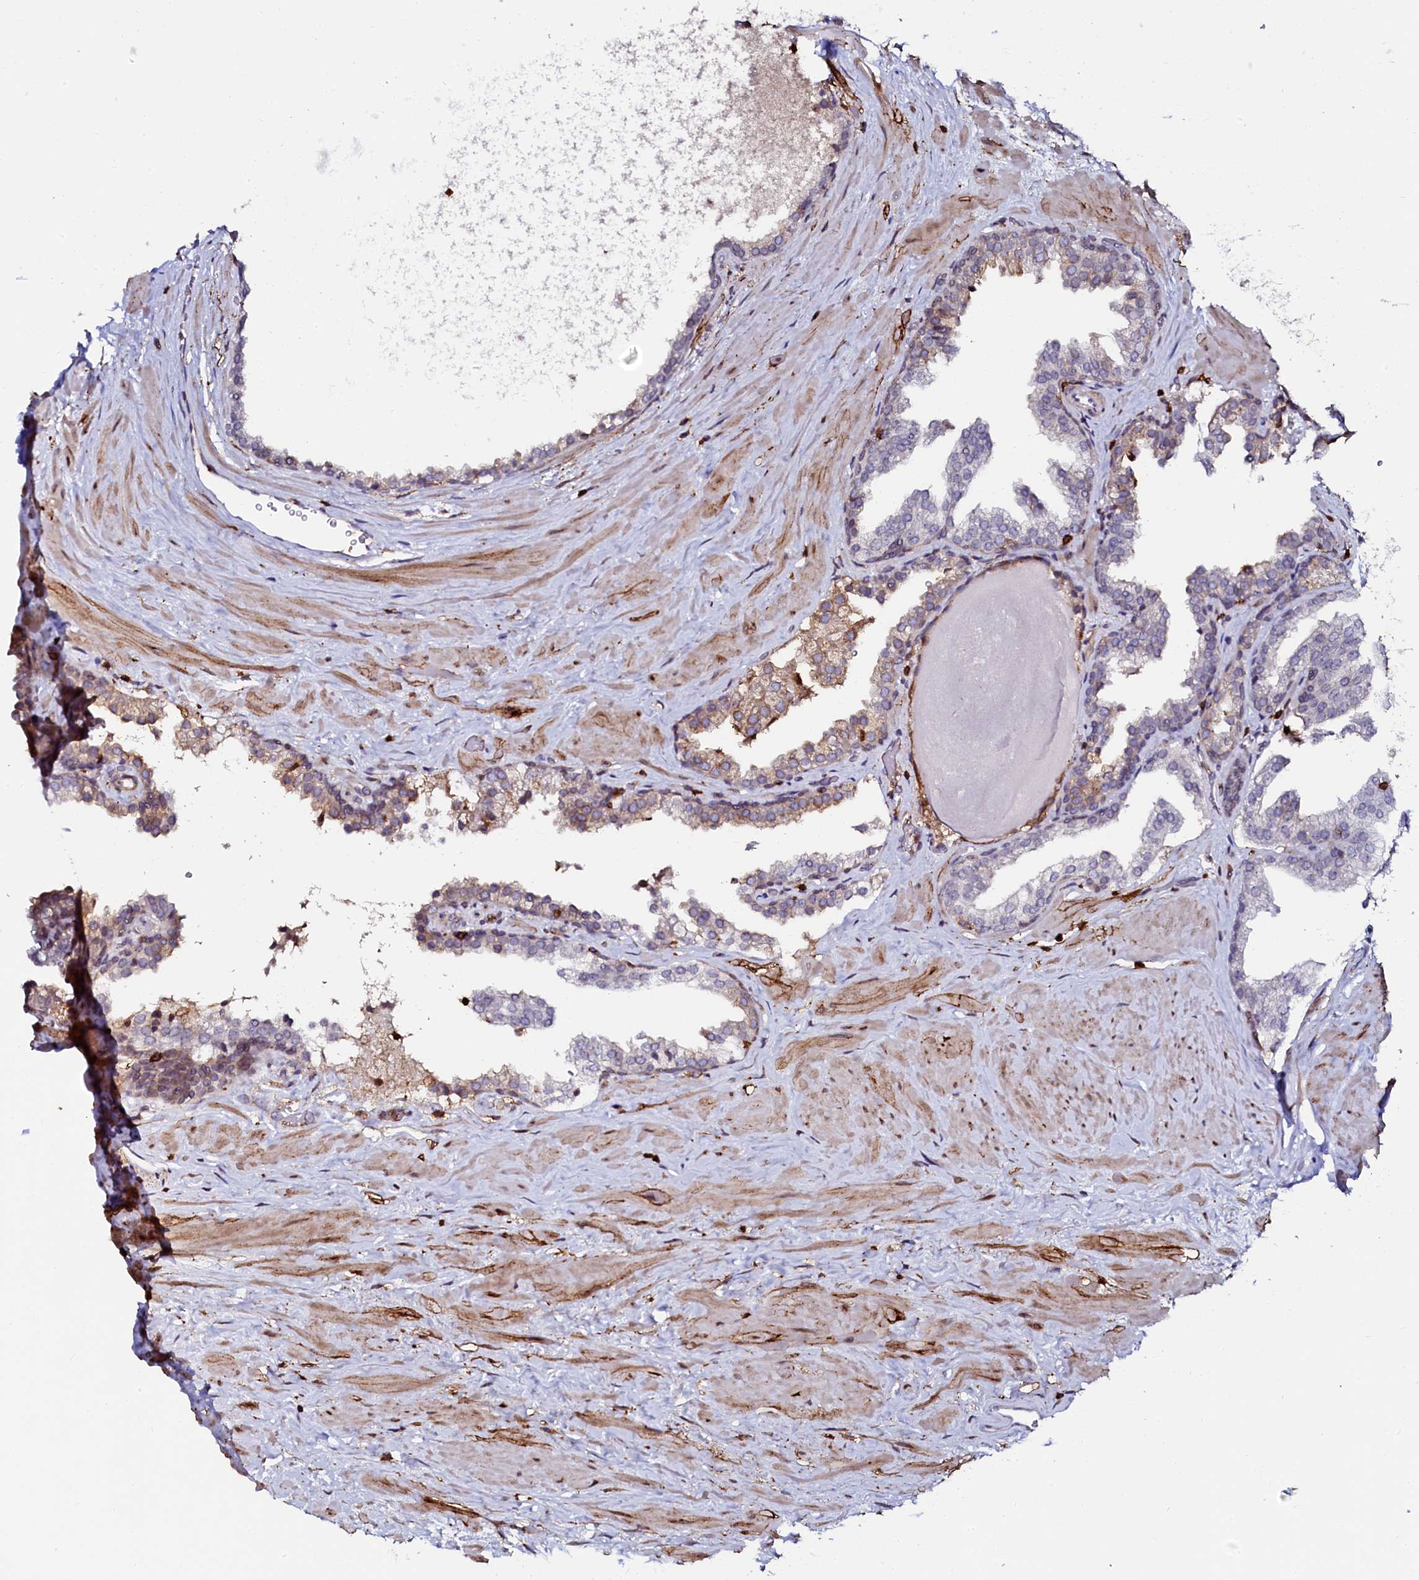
{"staining": {"intensity": "moderate", "quantity": "<25%", "location": "cytoplasmic/membranous"}, "tissue": "prostate", "cell_type": "Glandular cells", "image_type": "normal", "snomed": [{"axis": "morphology", "description": "Normal tissue, NOS"}, {"axis": "topography", "description": "Prostate"}], "caption": "Immunohistochemical staining of normal human prostate exhibits moderate cytoplasmic/membranous protein positivity in approximately <25% of glandular cells. Using DAB (brown) and hematoxylin (blue) stains, captured at high magnification using brightfield microscopy.", "gene": "AAAS", "patient": {"sex": "male", "age": 48}}